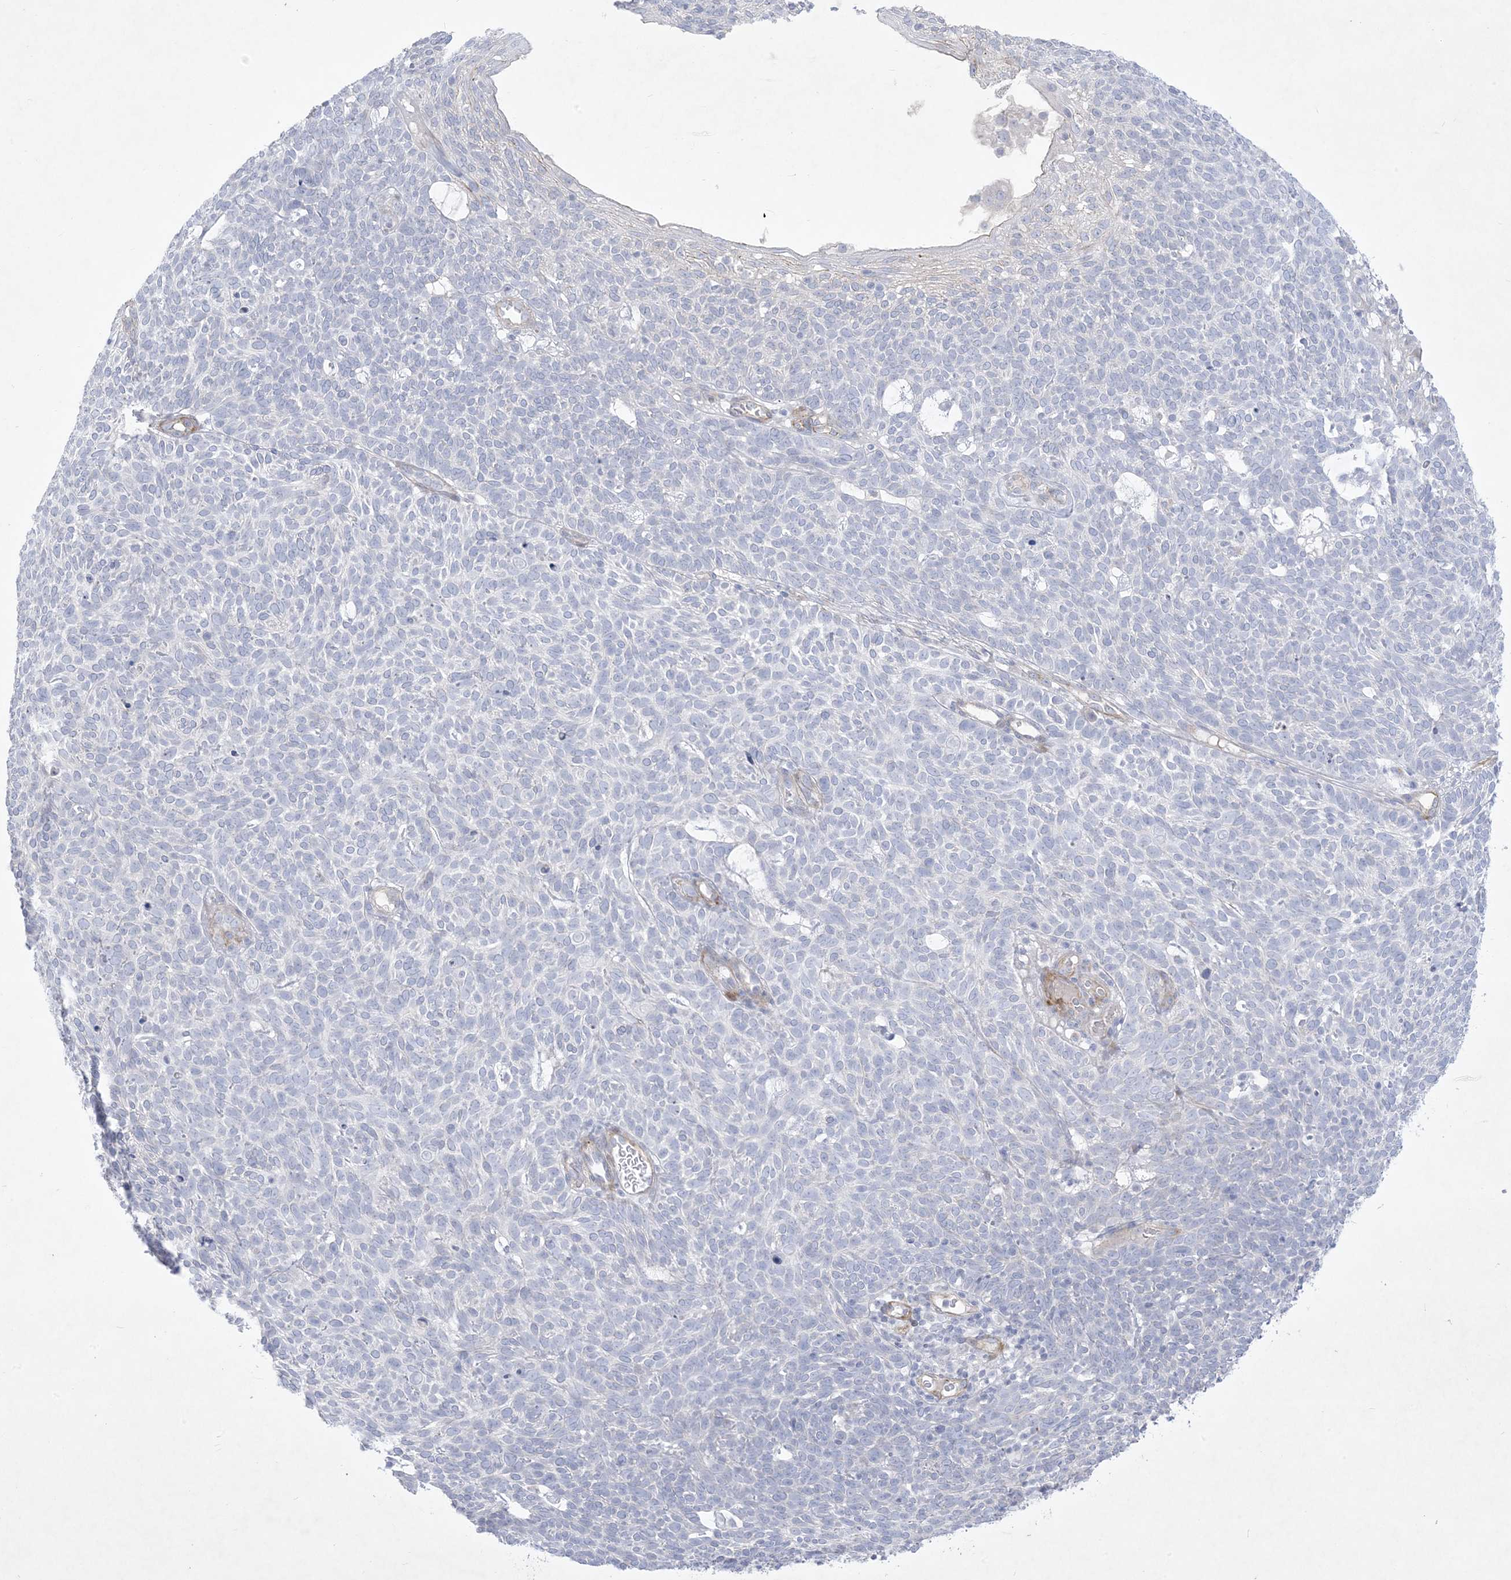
{"staining": {"intensity": "negative", "quantity": "none", "location": "none"}, "tissue": "skin cancer", "cell_type": "Tumor cells", "image_type": "cancer", "snomed": [{"axis": "morphology", "description": "Squamous cell carcinoma, NOS"}, {"axis": "topography", "description": "Skin"}], "caption": "Immunohistochemistry of skin squamous cell carcinoma shows no expression in tumor cells. (Brightfield microscopy of DAB IHC at high magnification).", "gene": "B3GNT7", "patient": {"sex": "female", "age": 90}}